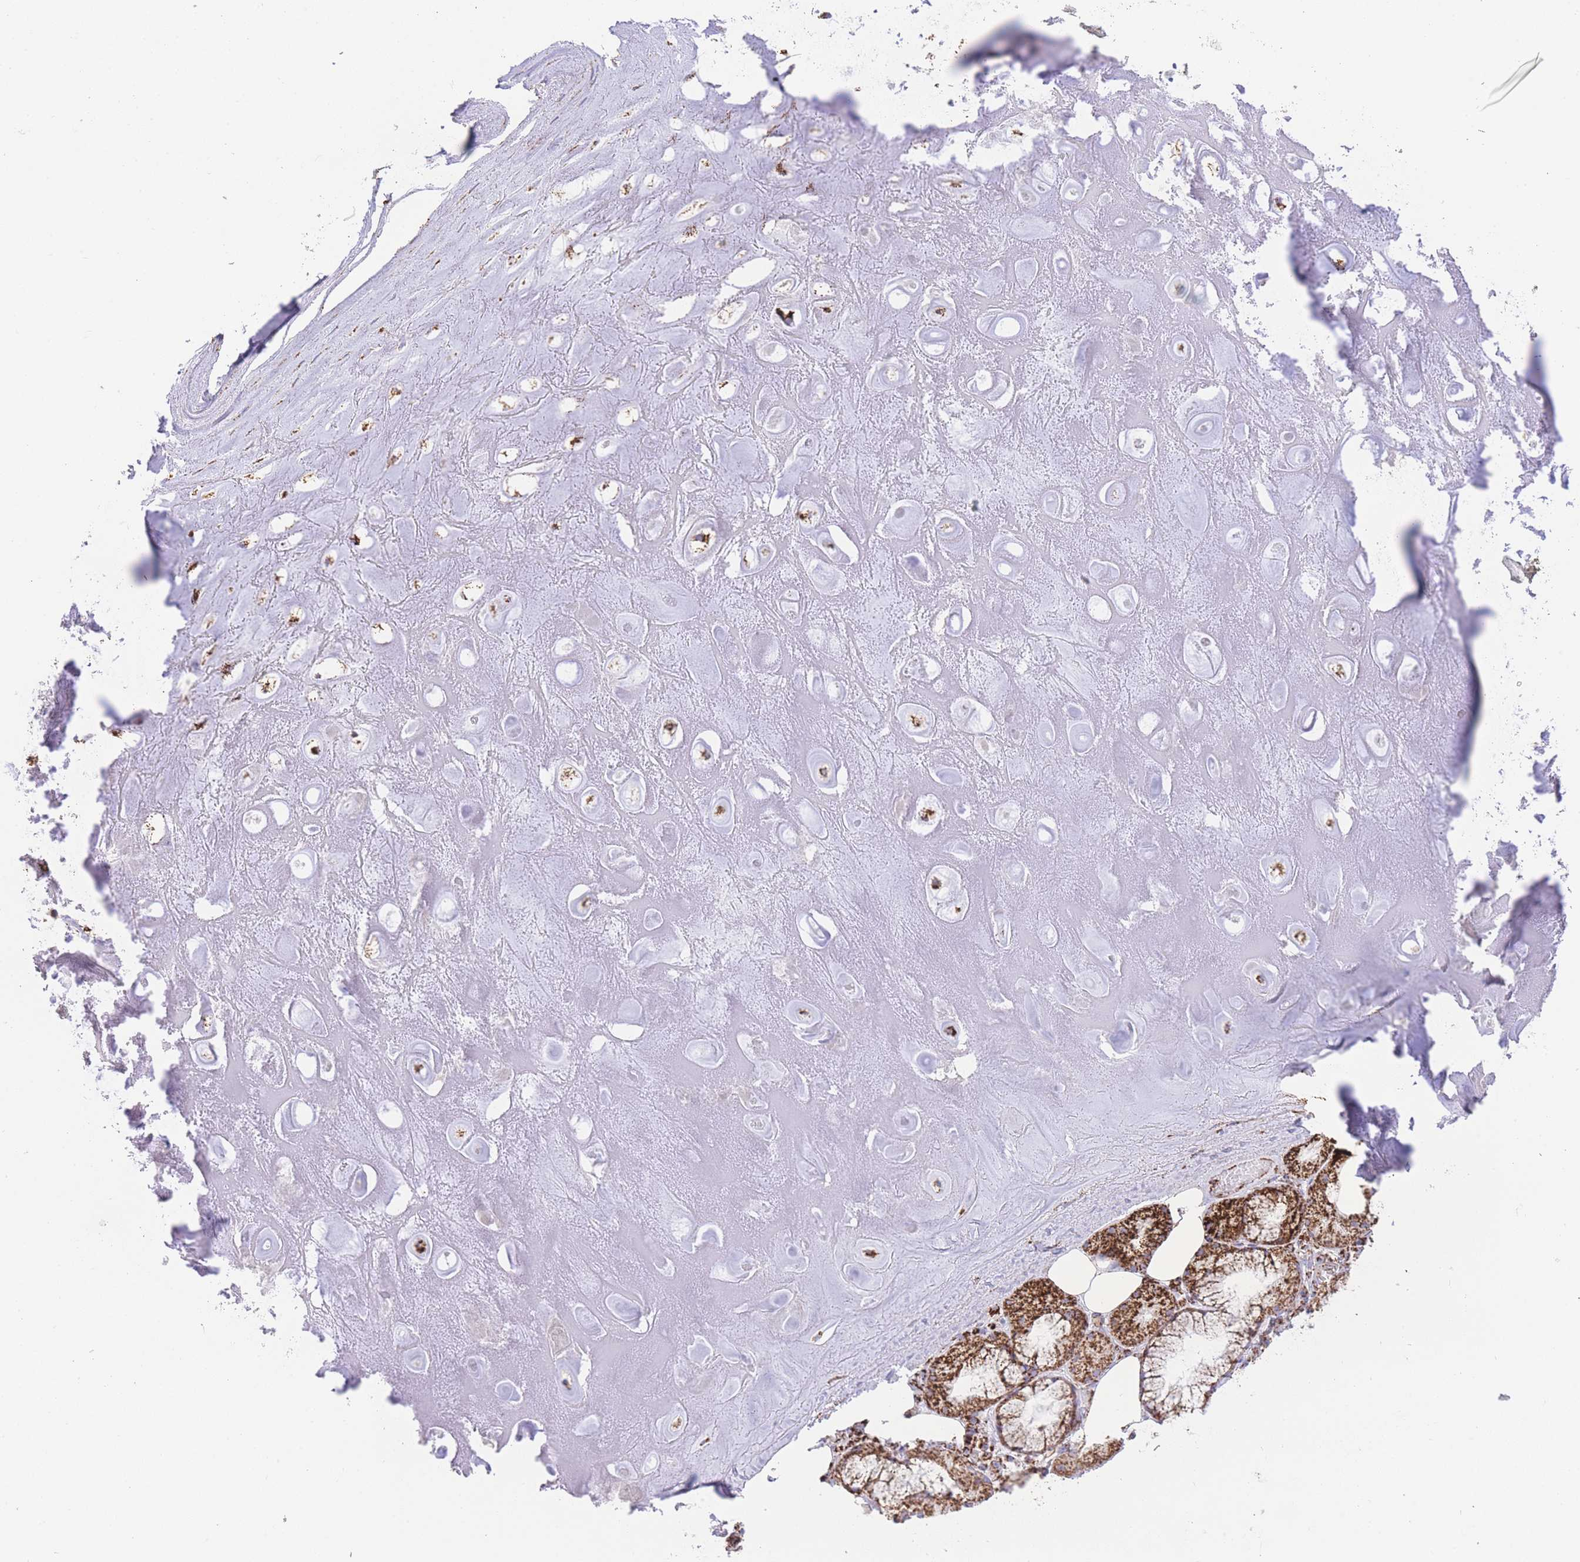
{"staining": {"intensity": "moderate", "quantity": "25%-75%", "location": "cytoplasmic/membranous"}, "tissue": "soft tissue", "cell_type": "Chondrocytes", "image_type": "normal", "snomed": [{"axis": "morphology", "description": "Normal tissue, NOS"}, {"axis": "topography", "description": "Cartilage tissue"}], "caption": "Immunohistochemistry (IHC) photomicrograph of unremarkable soft tissue: human soft tissue stained using immunohistochemistry demonstrates medium levels of moderate protein expression localized specifically in the cytoplasmic/membranous of chondrocytes, appearing as a cytoplasmic/membranous brown color.", "gene": "GSTM1", "patient": {"sex": "male", "age": 81}}